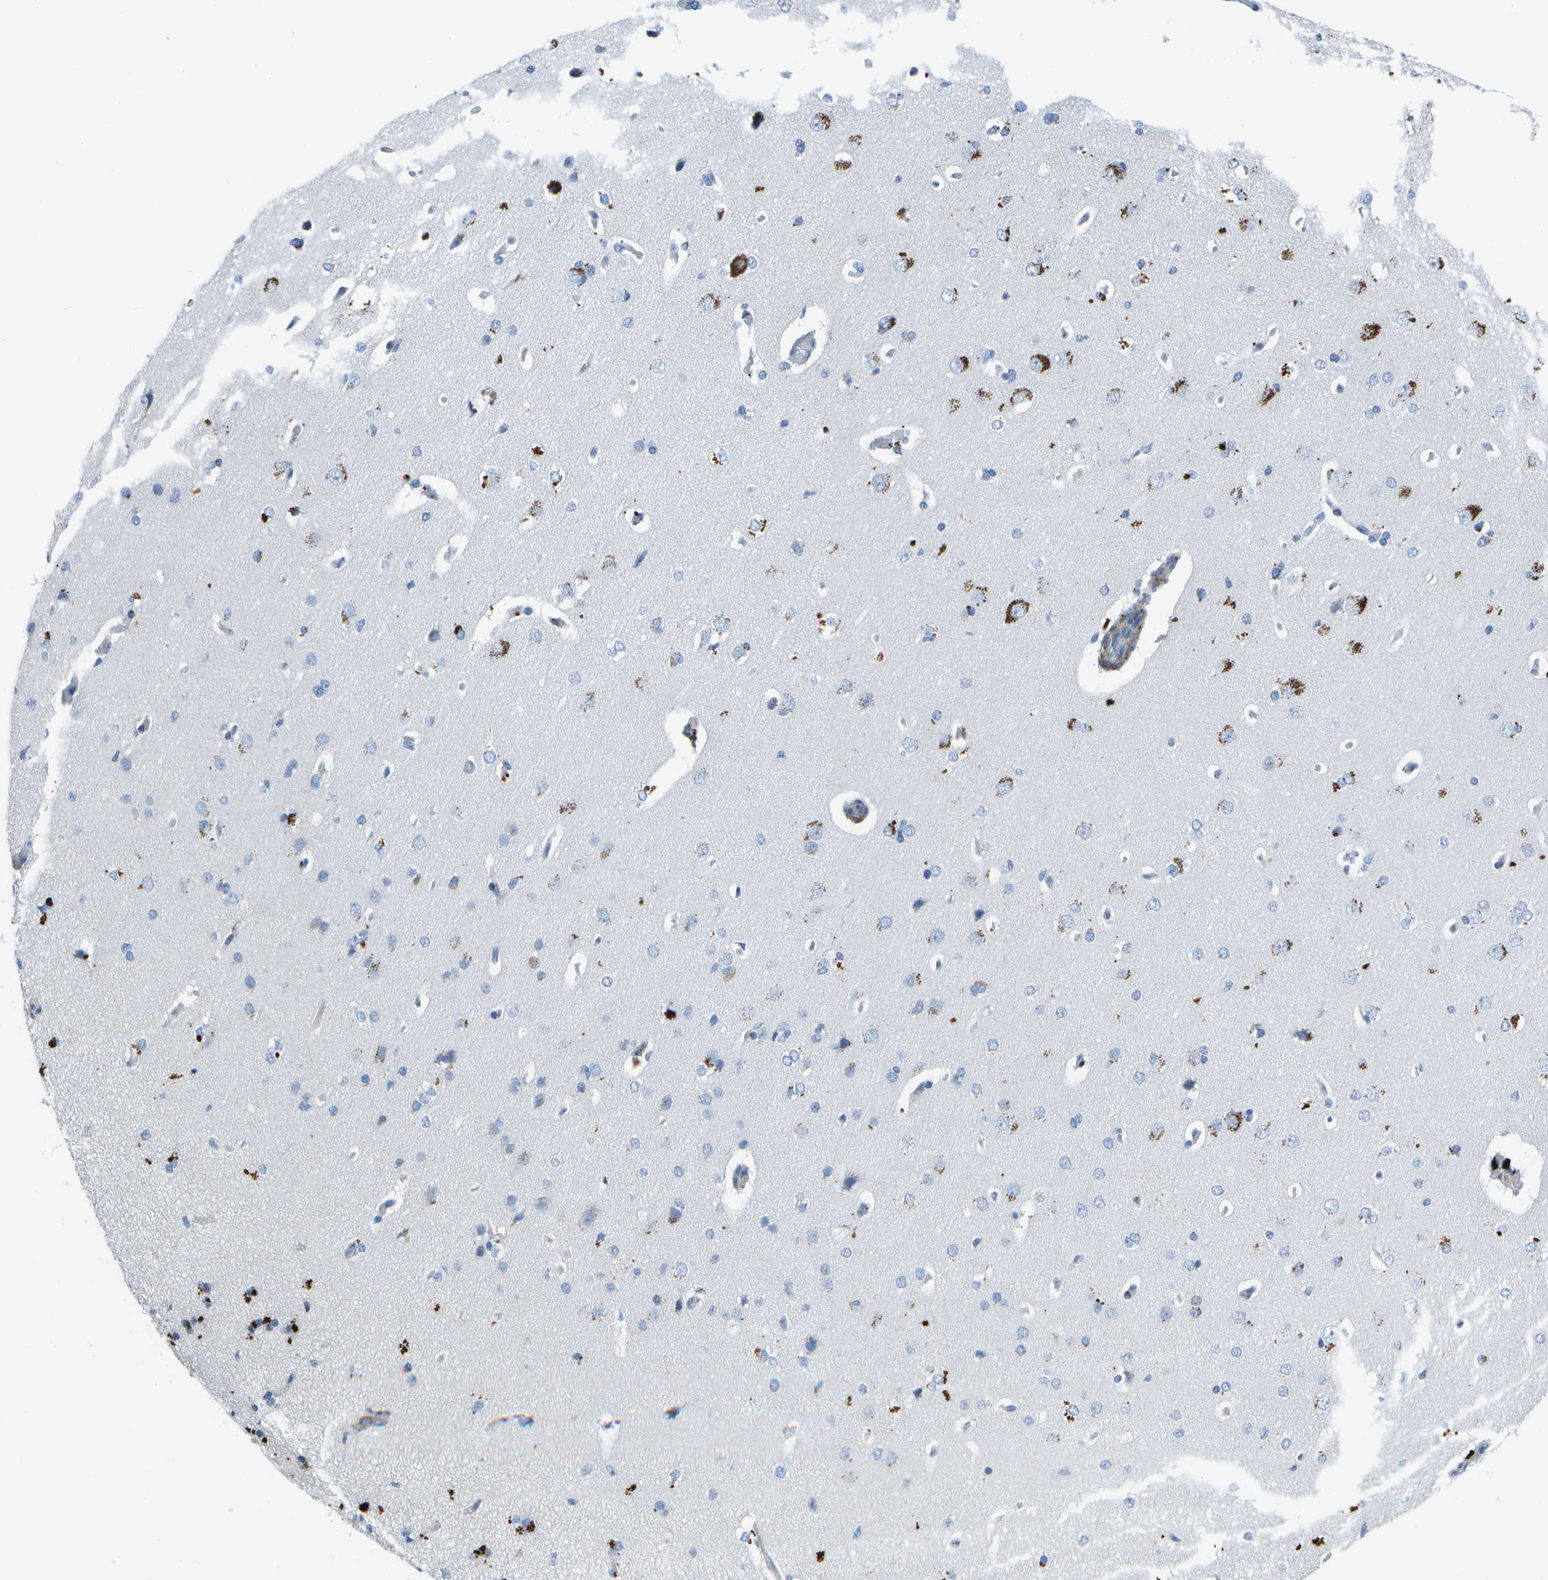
{"staining": {"intensity": "negative", "quantity": "none", "location": "none"}, "tissue": "cerebral cortex", "cell_type": "Endothelial cells", "image_type": "normal", "snomed": [{"axis": "morphology", "description": "Normal tissue, NOS"}, {"axis": "topography", "description": "Cerebral cortex"}], "caption": "A micrograph of cerebral cortex stained for a protein exhibits no brown staining in endothelial cells. The staining is performed using DAB brown chromogen with nuclei counter-stained in using hematoxylin.", "gene": "DCT", "patient": {"sex": "male", "age": 62}}